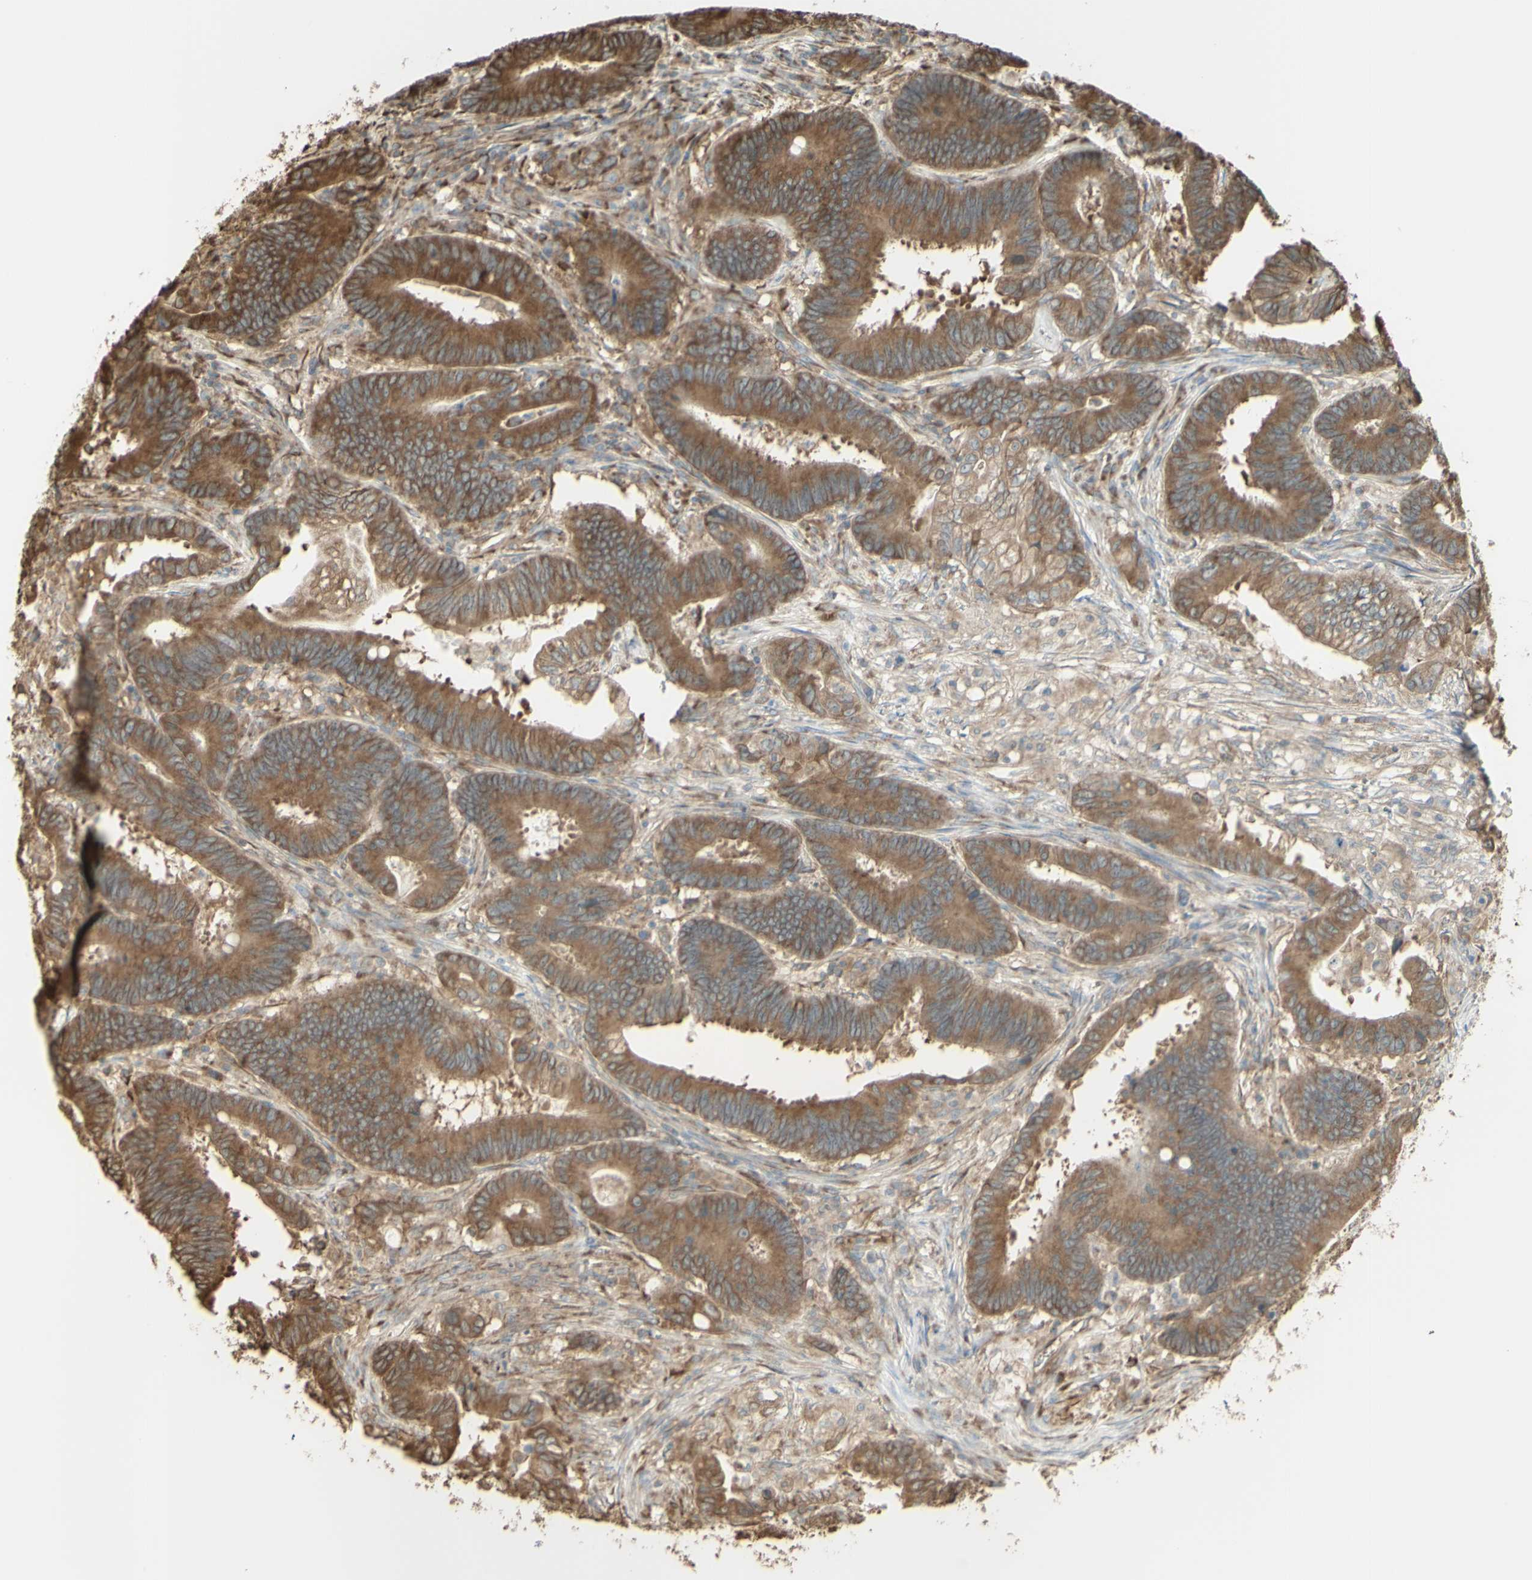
{"staining": {"intensity": "moderate", "quantity": ">75%", "location": "cytoplasmic/membranous"}, "tissue": "colorectal cancer", "cell_type": "Tumor cells", "image_type": "cancer", "snomed": [{"axis": "morphology", "description": "Adenocarcinoma, NOS"}, {"axis": "topography", "description": "Colon"}], "caption": "Human colorectal adenocarcinoma stained with a brown dye reveals moderate cytoplasmic/membranous positive positivity in about >75% of tumor cells.", "gene": "EEF1B2", "patient": {"sex": "male", "age": 45}}